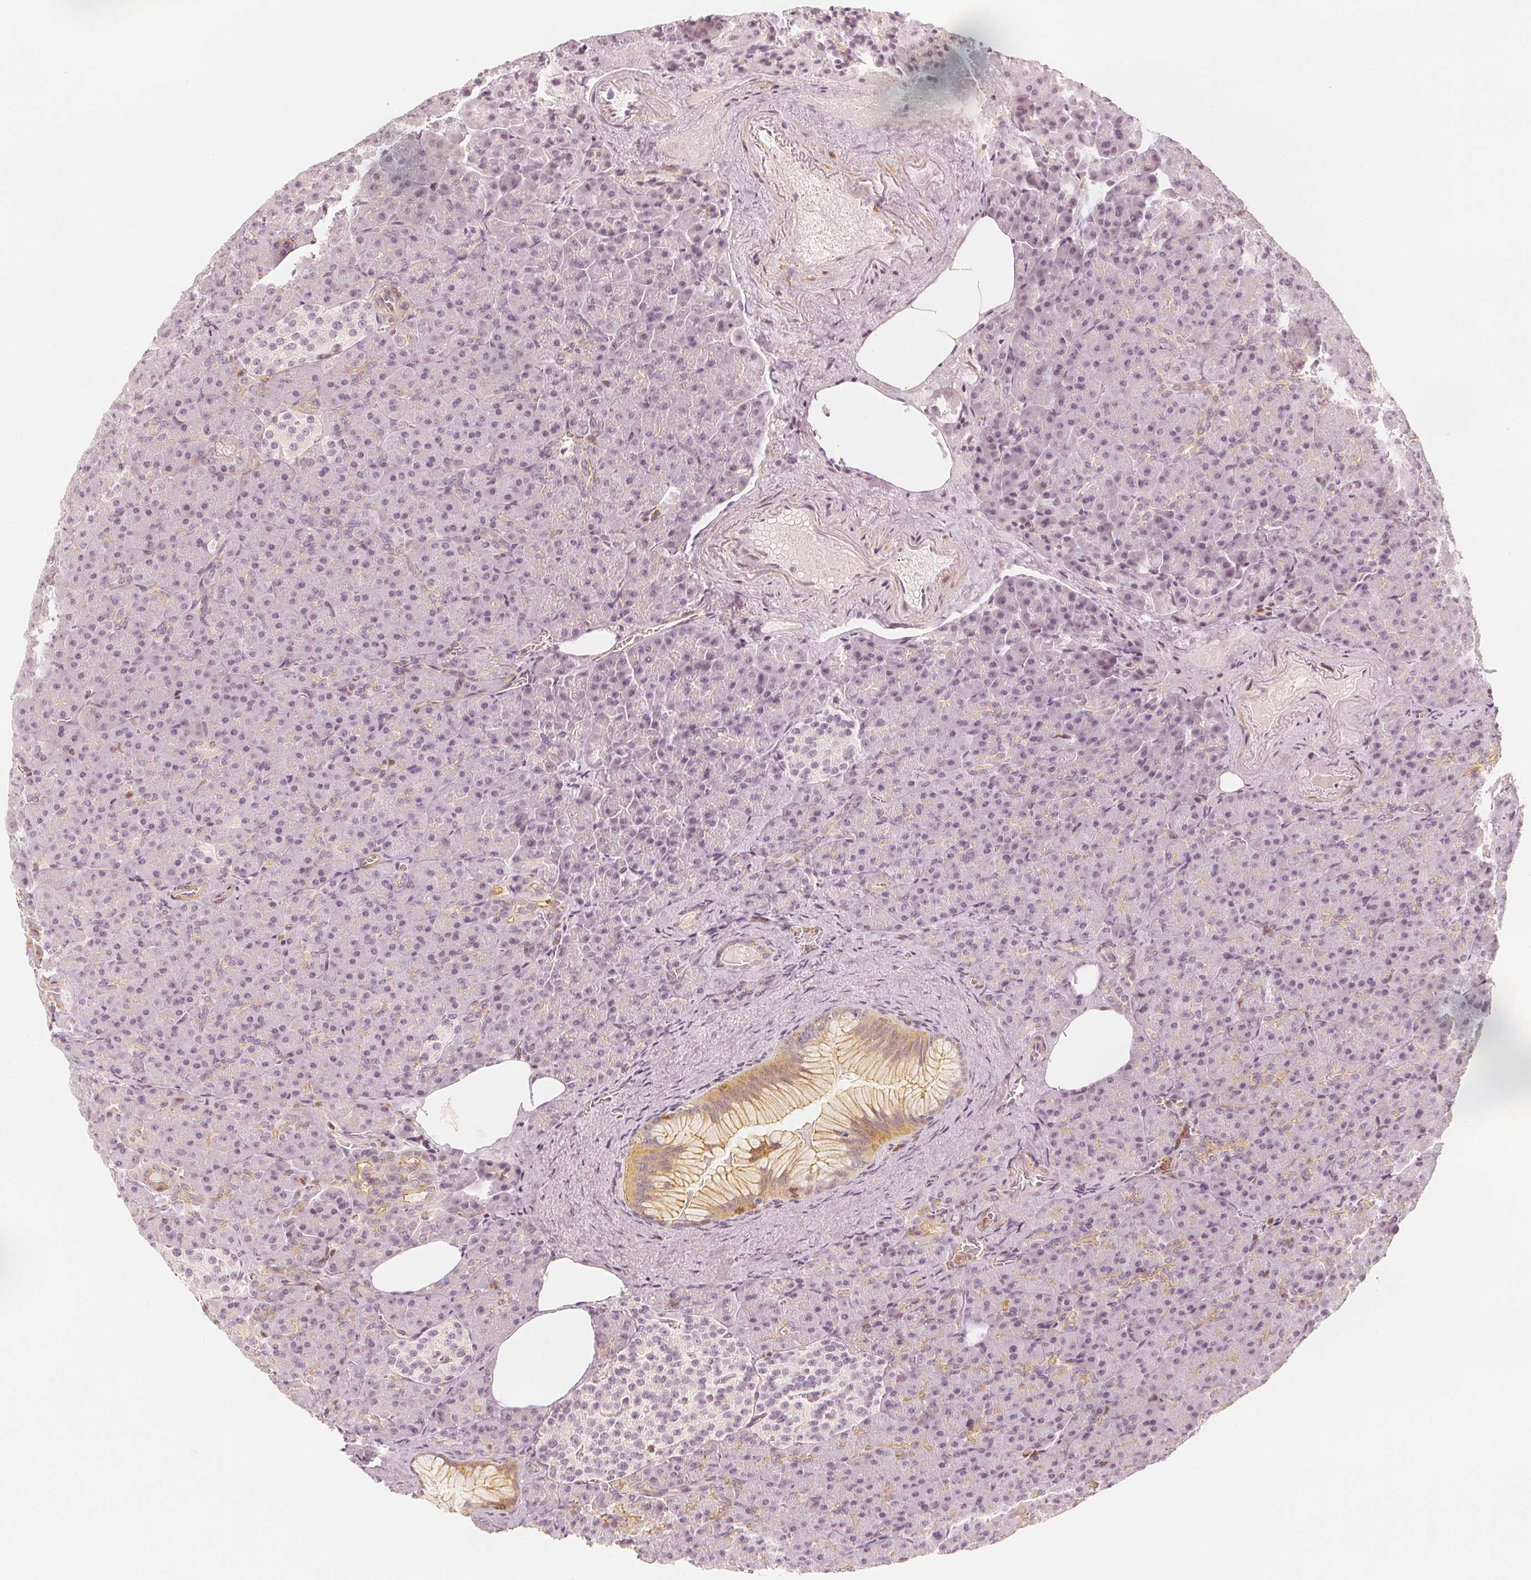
{"staining": {"intensity": "moderate", "quantity": "<25%", "location": "cytoplasmic/membranous"}, "tissue": "pancreas", "cell_type": "Exocrine glandular cells", "image_type": "normal", "snomed": [{"axis": "morphology", "description": "Normal tissue, NOS"}, {"axis": "topography", "description": "Pancreas"}], "caption": "This photomicrograph exhibits normal pancreas stained with immunohistochemistry (IHC) to label a protein in brown. The cytoplasmic/membranous of exocrine glandular cells show moderate positivity for the protein. Nuclei are counter-stained blue.", "gene": "ARHGAP26", "patient": {"sex": "female", "age": 74}}